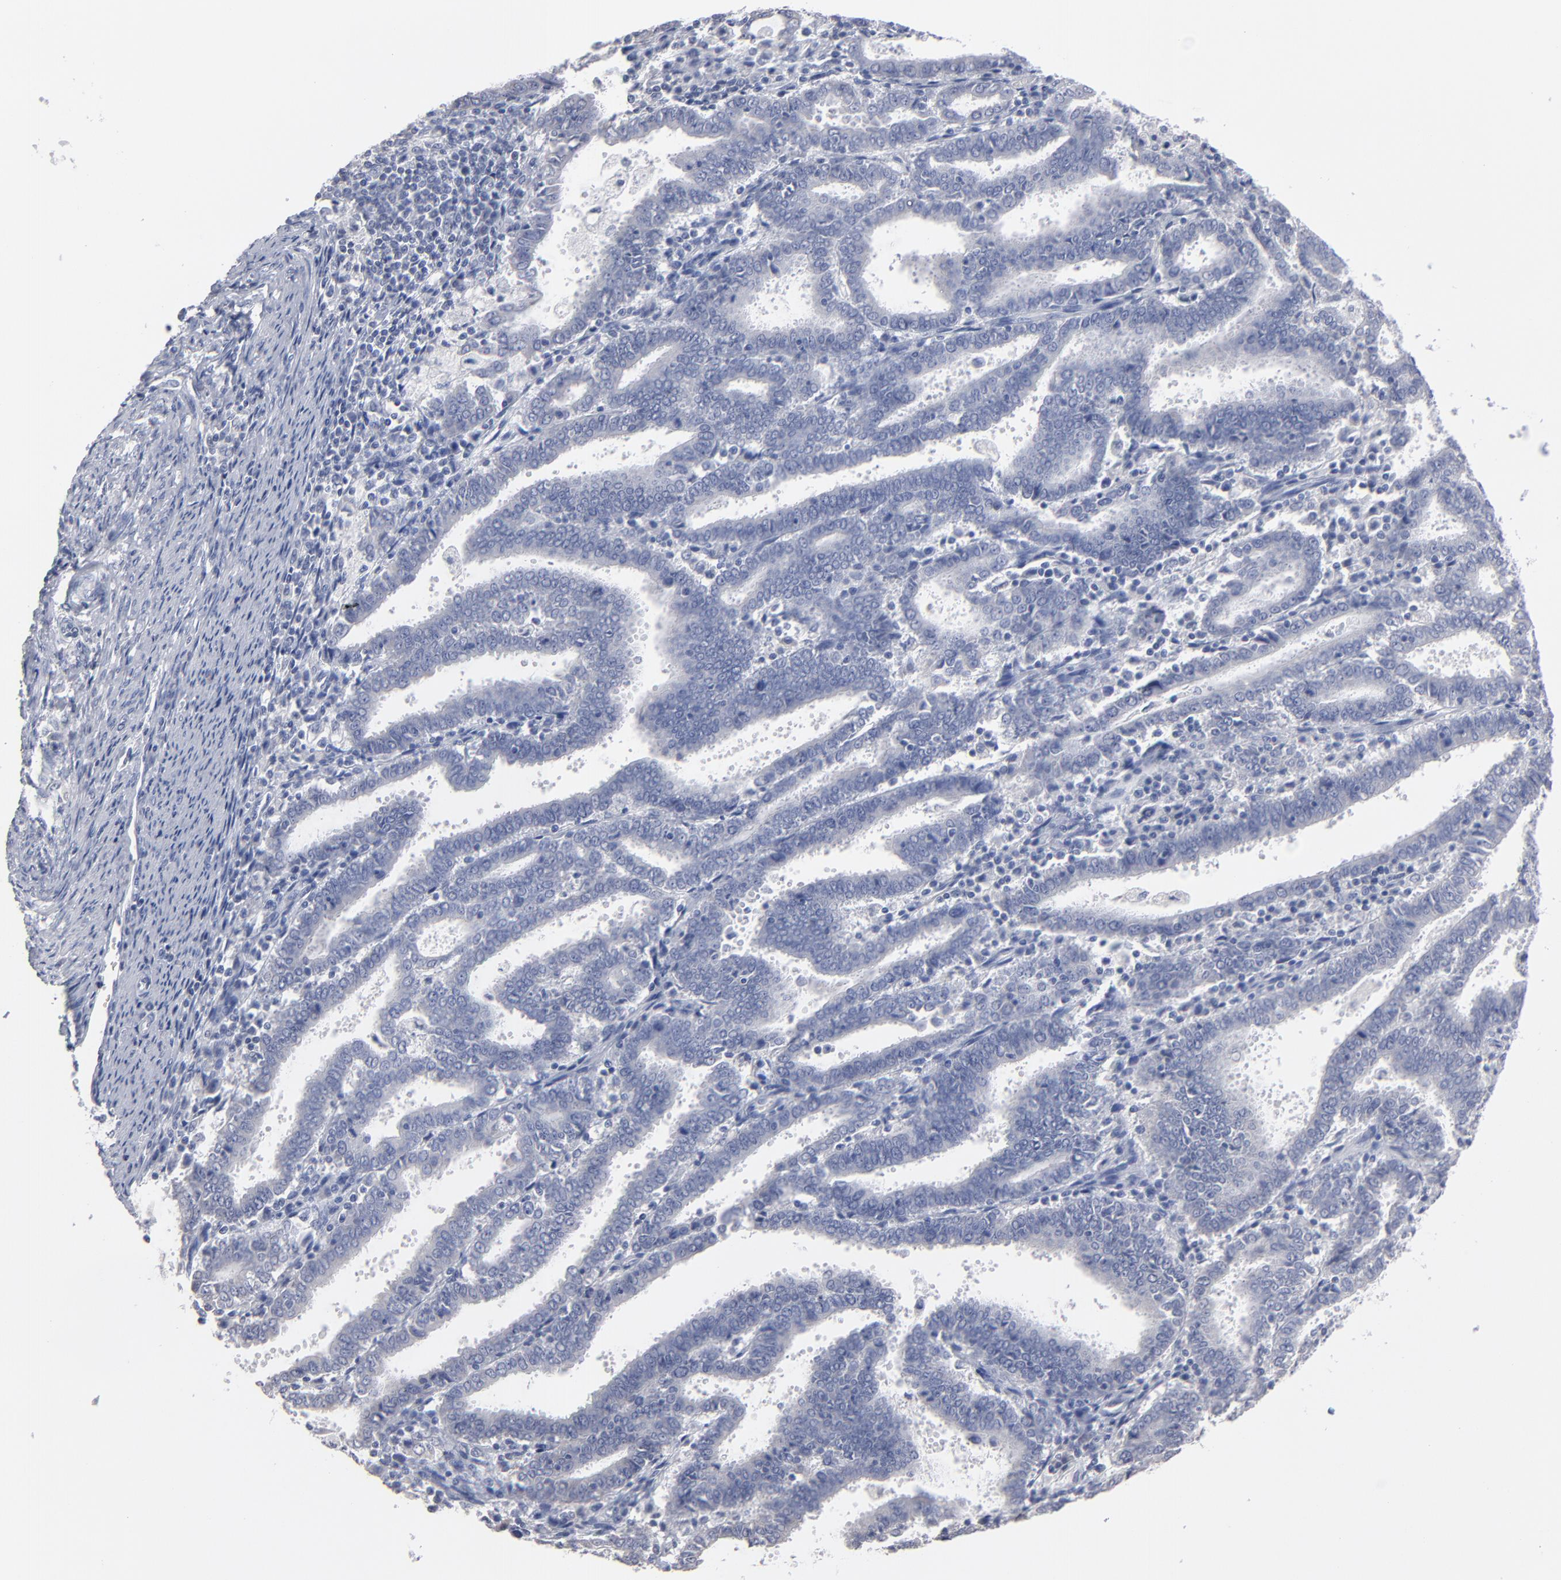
{"staining": {"intensity": "negative", "quantity": "none", "location": "none"}, "tissue": "endometrial cancer", "cell_type": "Tumor cells", "image_type": "cancer", "snomed": [{"axis": "morphology", "description": "Adenocarcinoma, NOS"}, {"axis": "topography", "description": "Uterus"}], "caption": "Immunohistochemistry micrograph of neoplastic tissue: human endometrial cancer (adenocarcinoma) stained with DAB (3,3'-diaminobenzidine) displays no significant protein expression in tumor cells. (DAB immunohistochemistry visualized using brightfield microscopy, high magnification).", "gene": "RPH3A", "patient": {"sex": "female", "age": 83}}